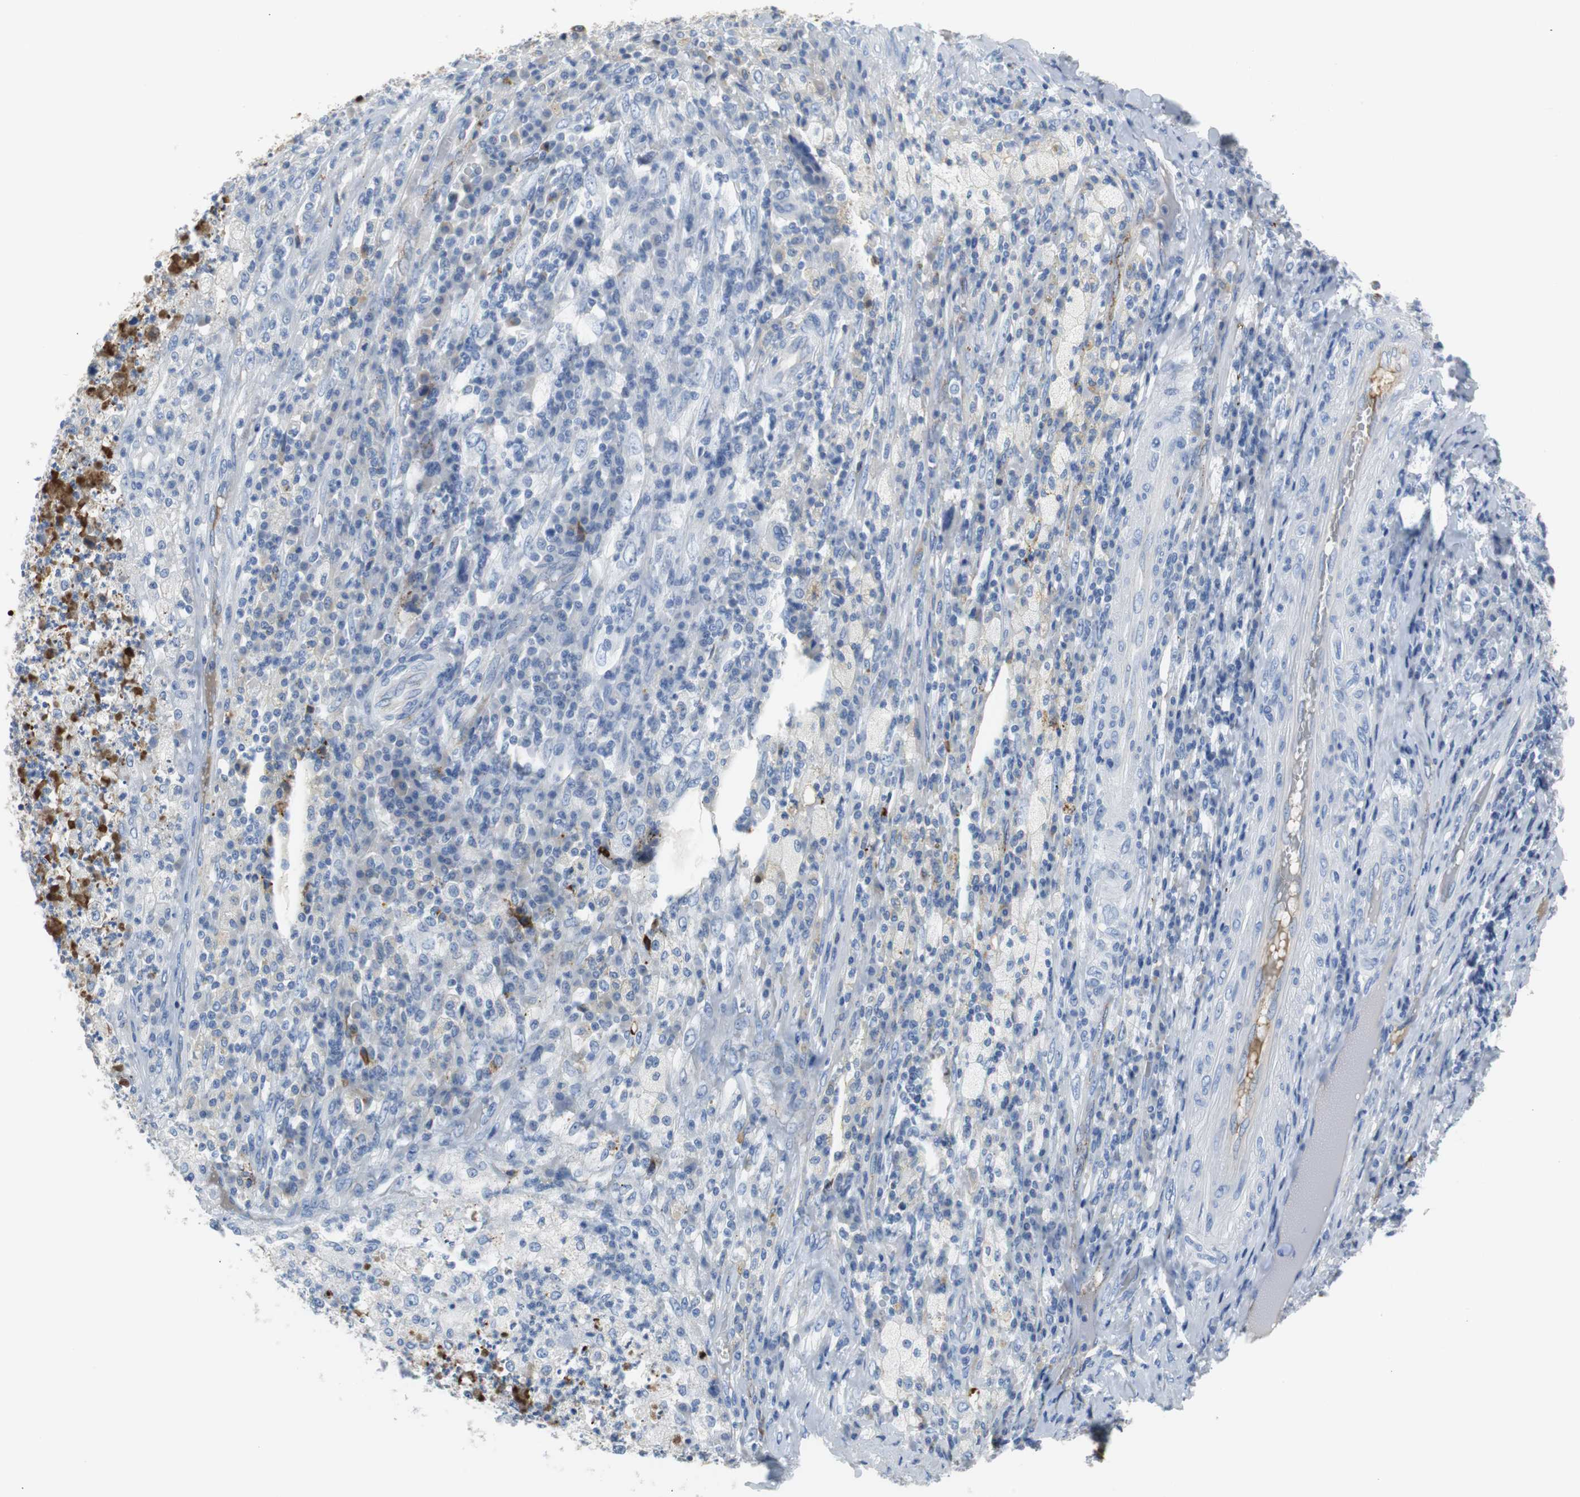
{"staining": {"intensity": "negative", "quantity": "none", "location": "none"}, "tissue": "testis cancer", "cell_type": "Tumor cells", "image_type": "cancer", "snomed": [{"axis": "morphology", "description": "Necrosis, NOS"}, {"axis": "morphology", "description": "Carcinoma, Embryonal, NOS"}, {"axis": "topography", "description": "Testis"}], "caption": "This image is of testis cancer stained with immunohistochemistry to label a protein in brown with the nuclei are counter-stained blue. There is no staining in tumor cells.", "gene": "APCS", "patient": {"sex": "male", "age": 19}}